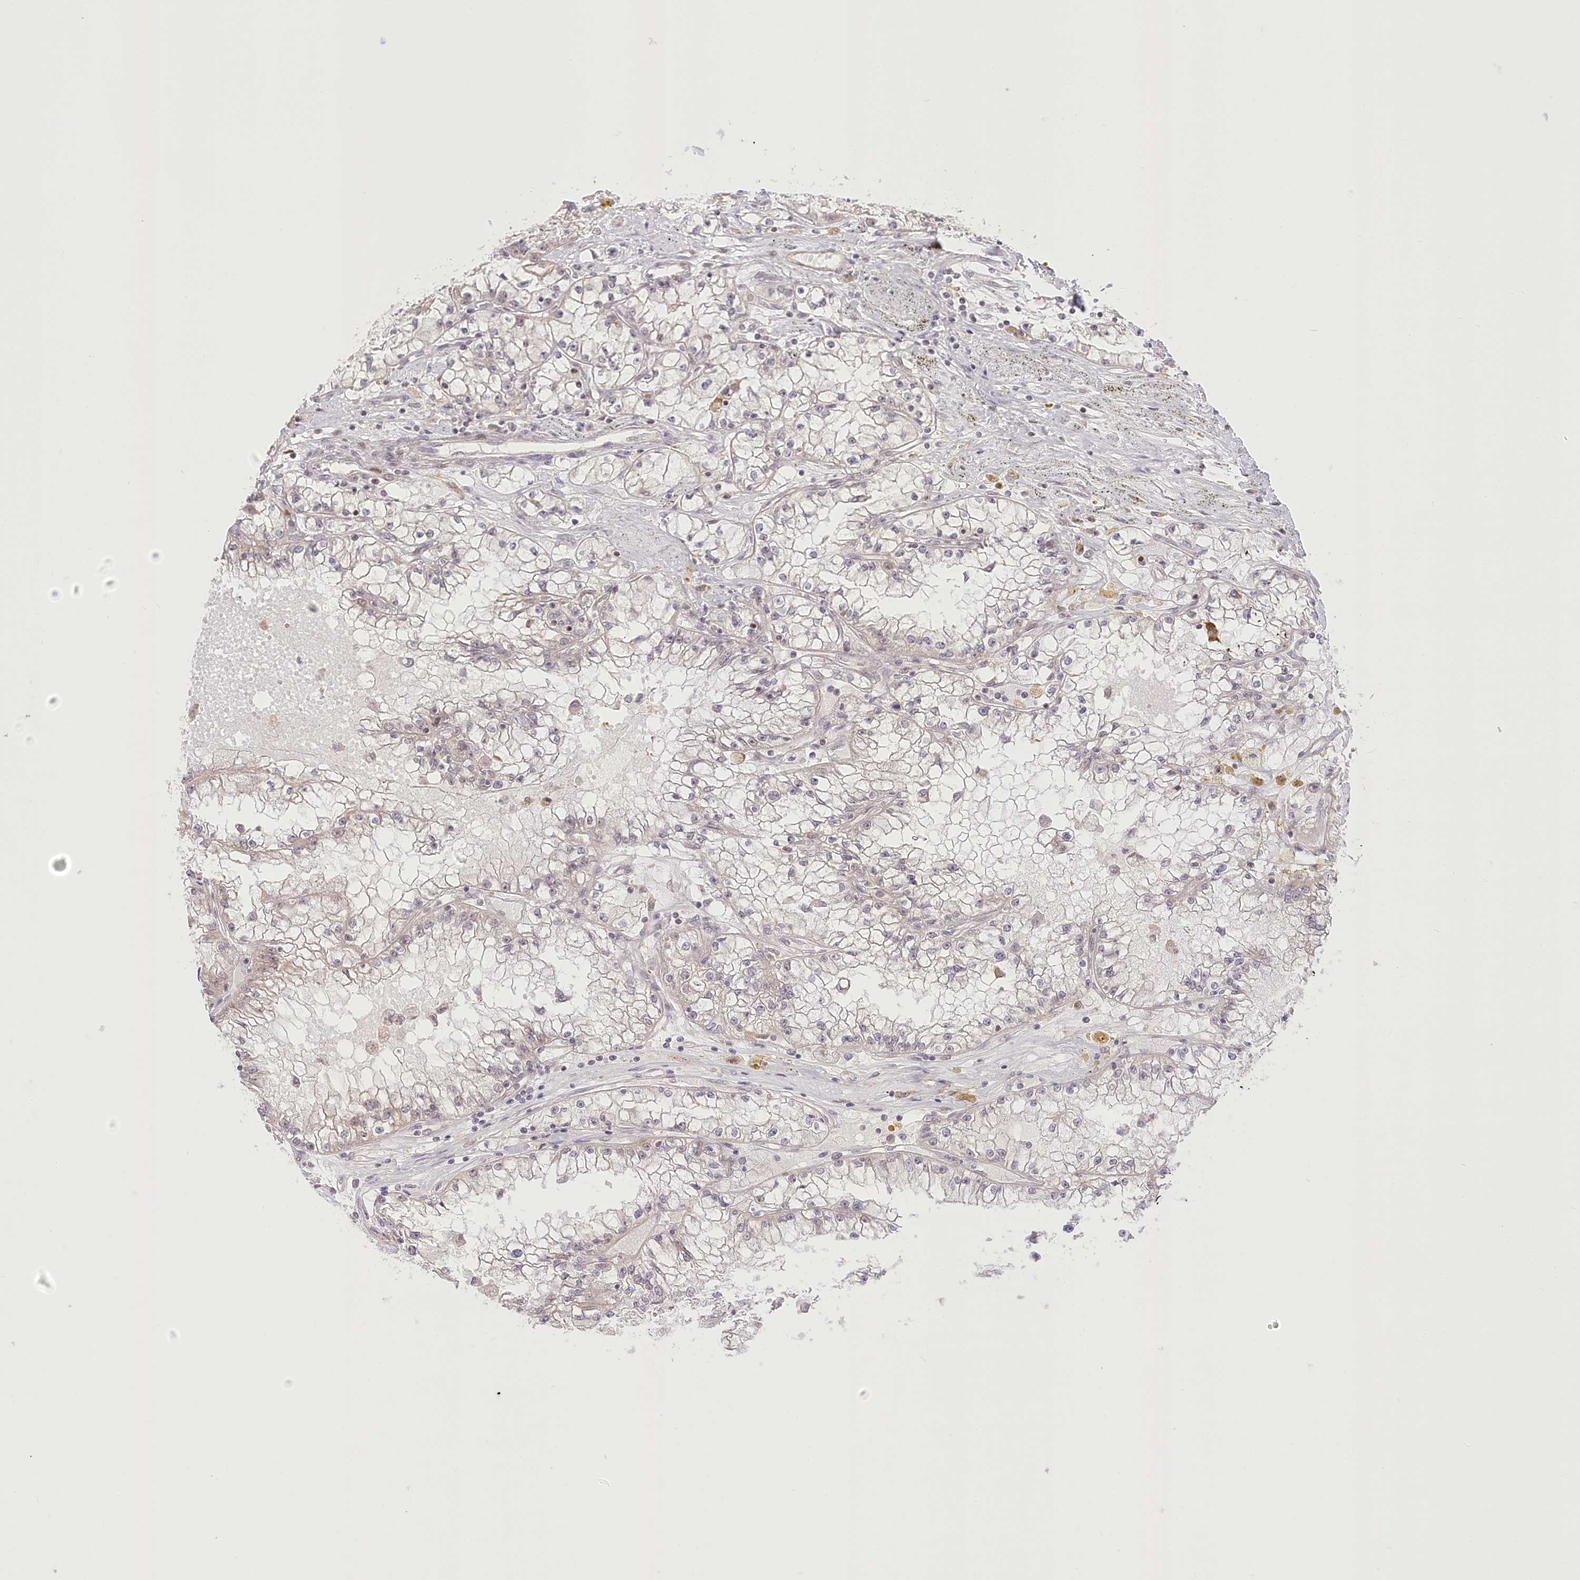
{"staining": {"intensity": "negative", "quantity": "none", "location": "none"}, "tissue": "renal cancer", "cell_type": "Tumor cells", "image_type": "cancer", "snomed": [{"axis": "morphology", "description": "Adenocarcinoma, NOS"}, {"axis": "topography", "description": "Kidney"}], "caption": "The image displays no significant positivity in tumor cells of renal adenocarcinoma.", "gene": "PYURF", "patient": {"sex": "male", "age": 56}}